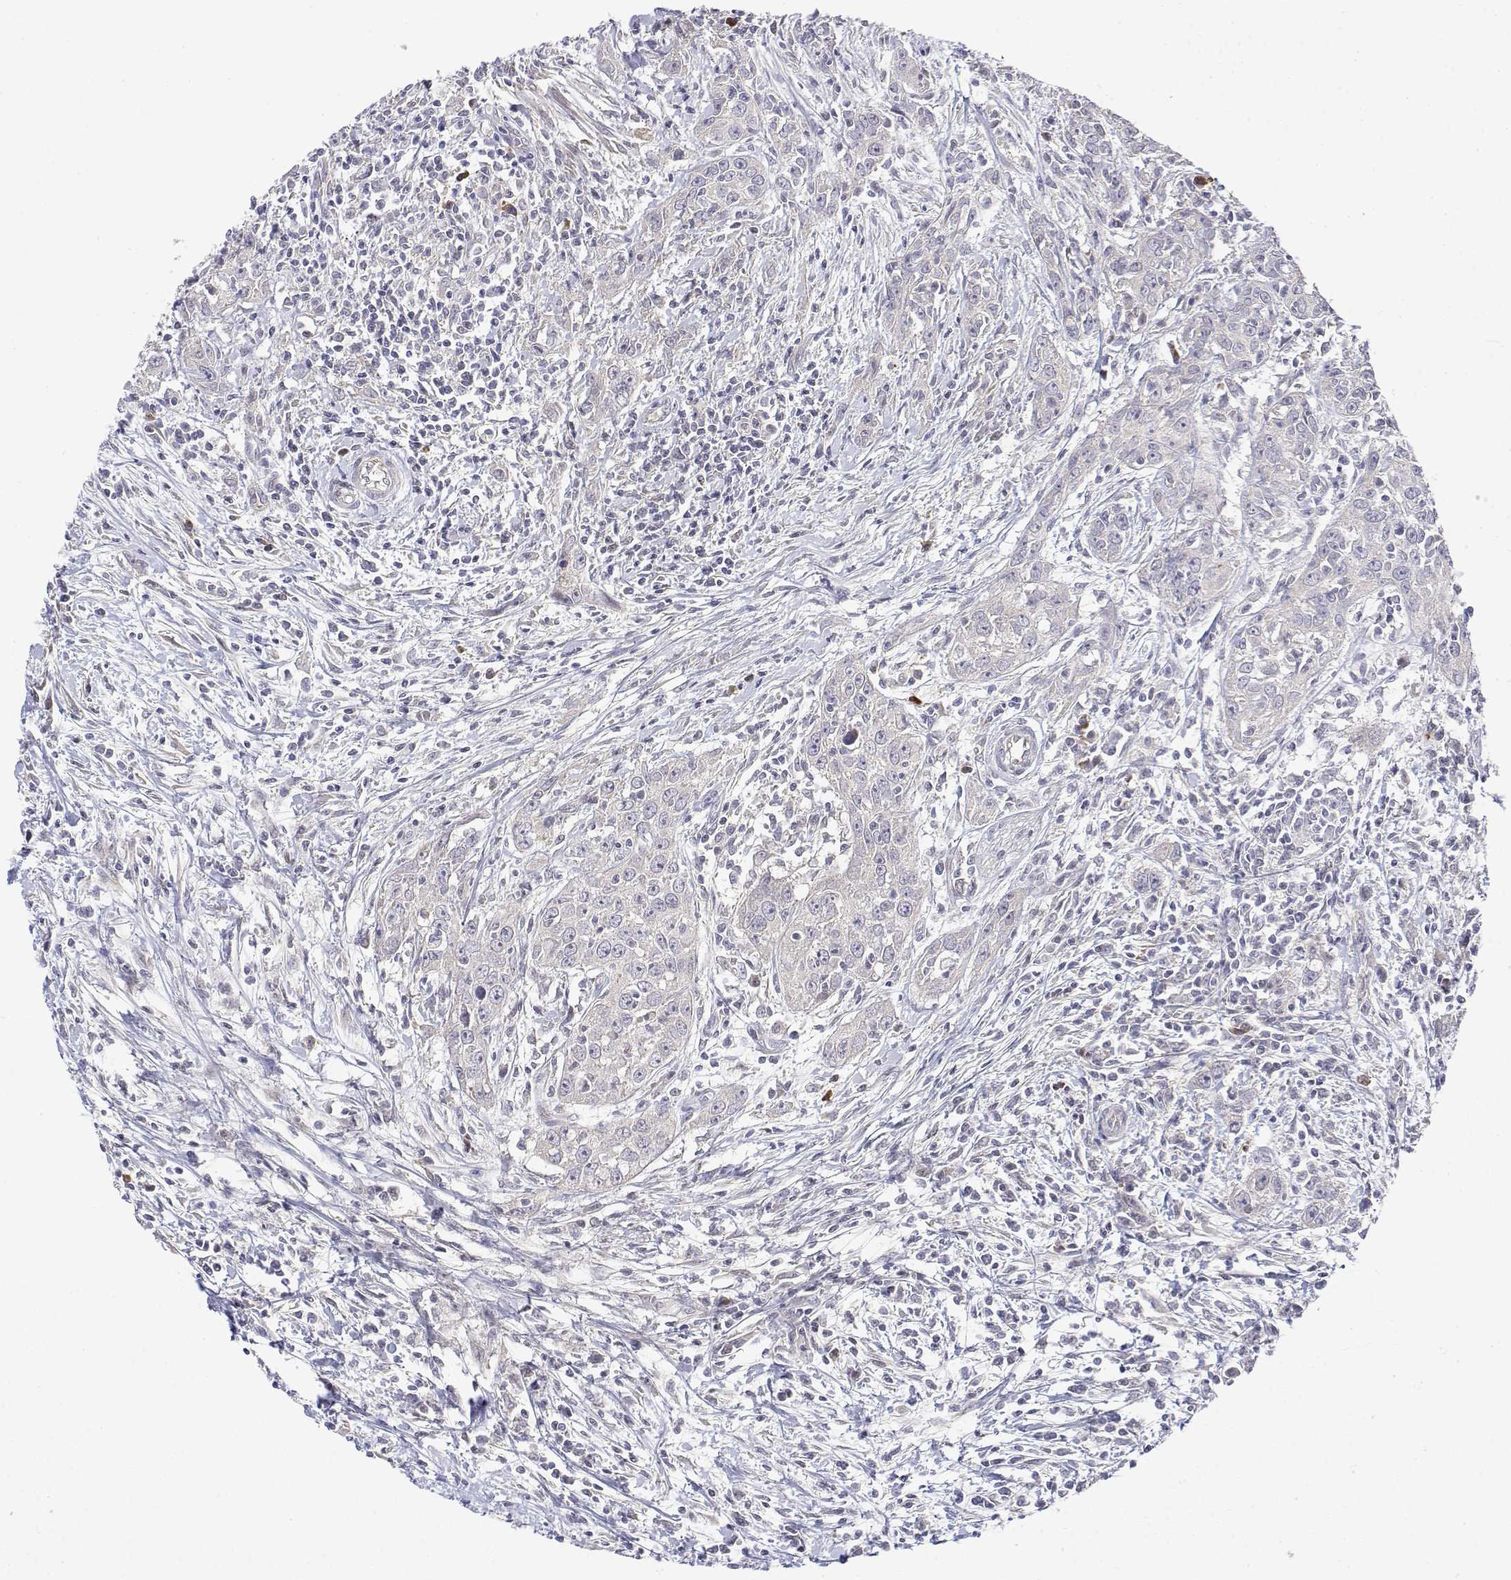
{"staining": {"intensity": "negative", "quantity": "none", "location": "none"}, "tissue": "urothelial cancer", "cell_type": "Tumor cells", "image_type": "cancer", "snomed": [{"axis": "morphology", "description": "Urothelial carcinoma, High grade"}, {"axis": "topography", "description": "Urinary bladder"}], "caption": "IHC of human high-grade urothelial carcinoma reveals no expression in tumor cells.", "gene": "IGFBP4", "patient": {"sex": "male", "age": 83}}